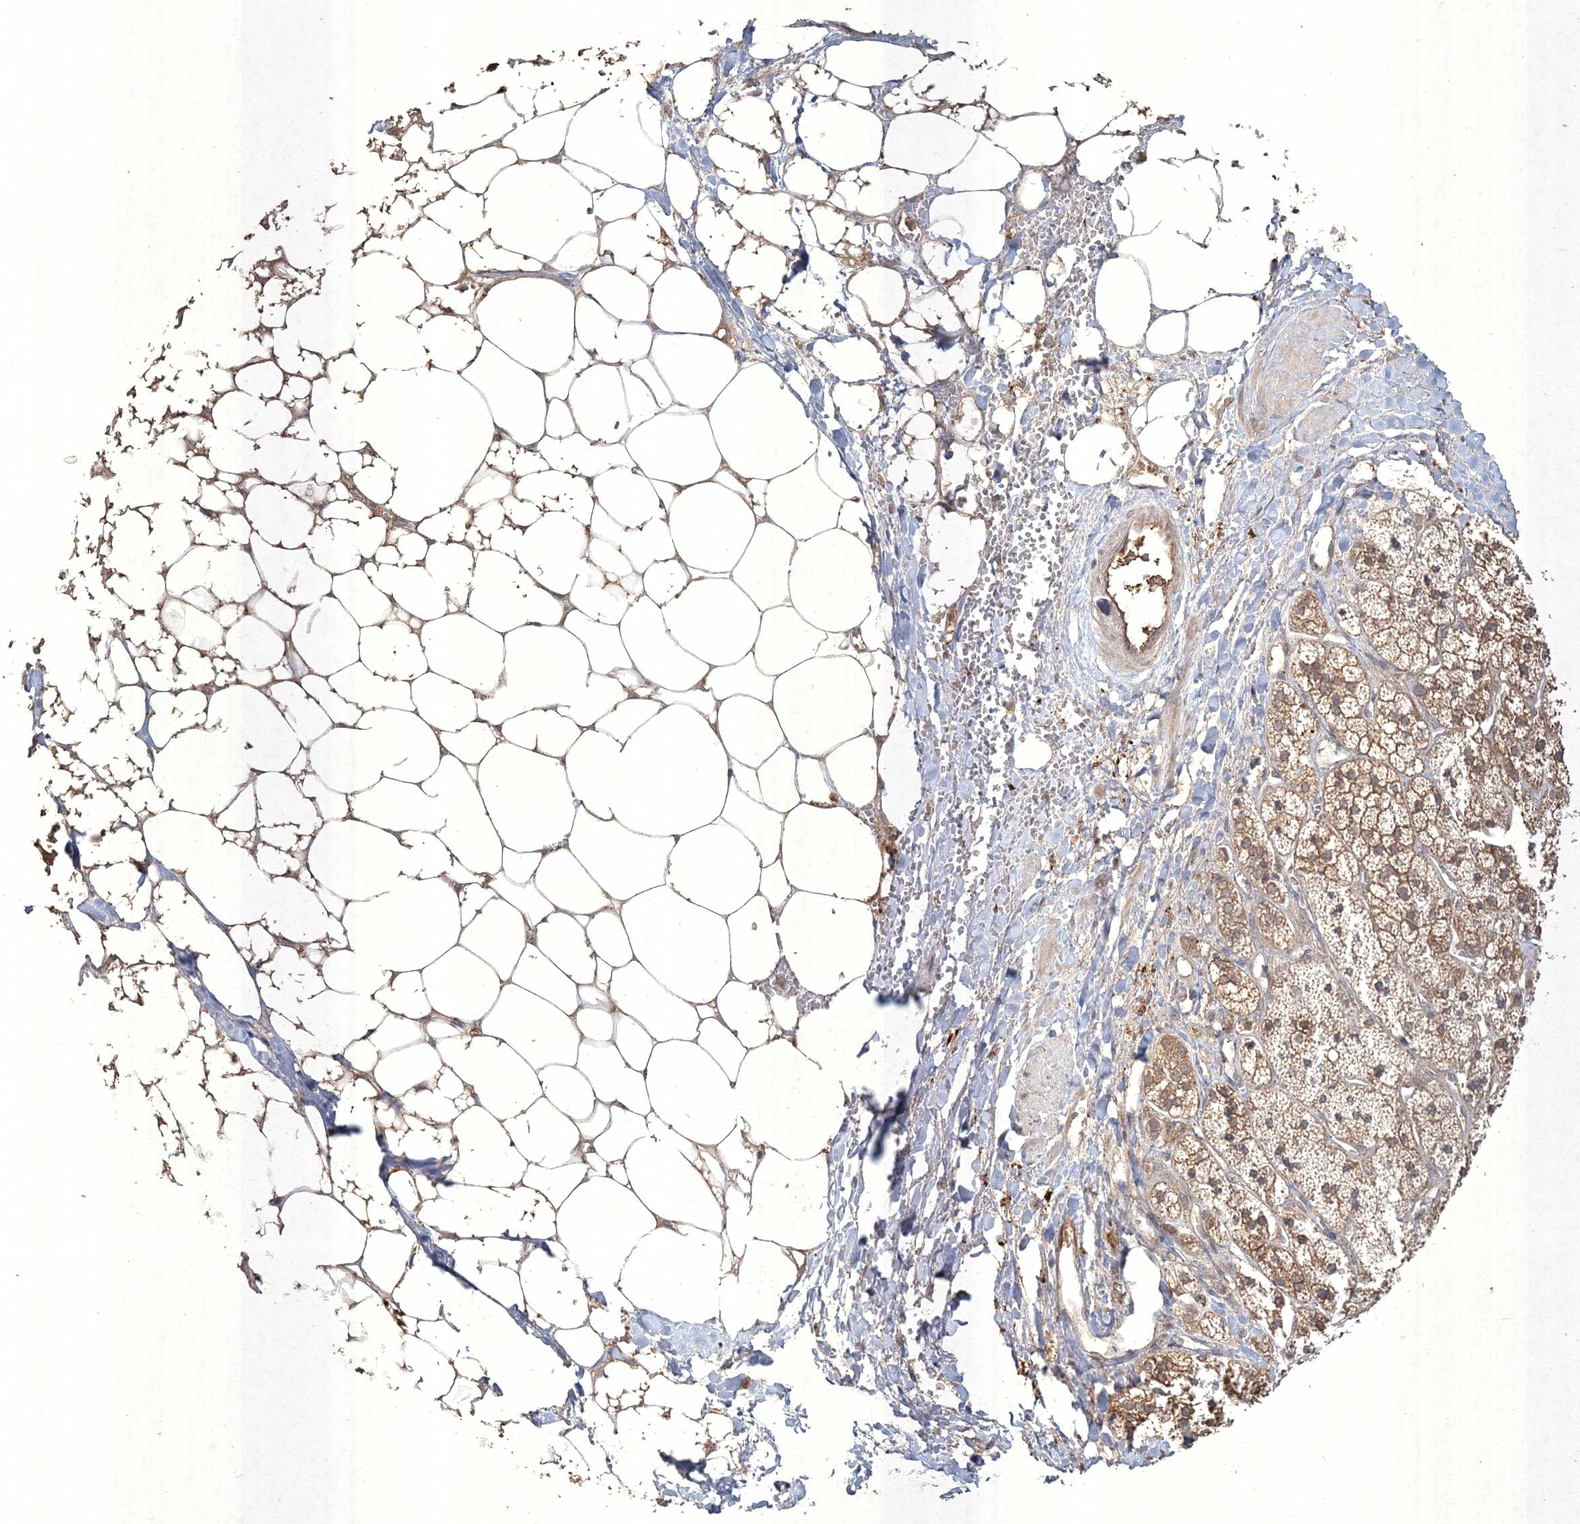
{"staining": {"intensity": "strong", "quantity": ">75%", "location": "cytoplasmic/membranous"}, "tissue": "adrenal gland", "cell_type": "Glandular cells", "image_type": "normal", "snomed": [{"axis": "morphology", "description": "Normal tissue, NOS"}, {"axis": "topography", "description": "Adrenal gland"}], "caption": "A histopathology image of adrenal gland stained for a protein shows strong cytoplasmic/membranous brown staining in glandular cells.", "gene": "SPRY1", "patient": {"sex": "male", "age": 56}}